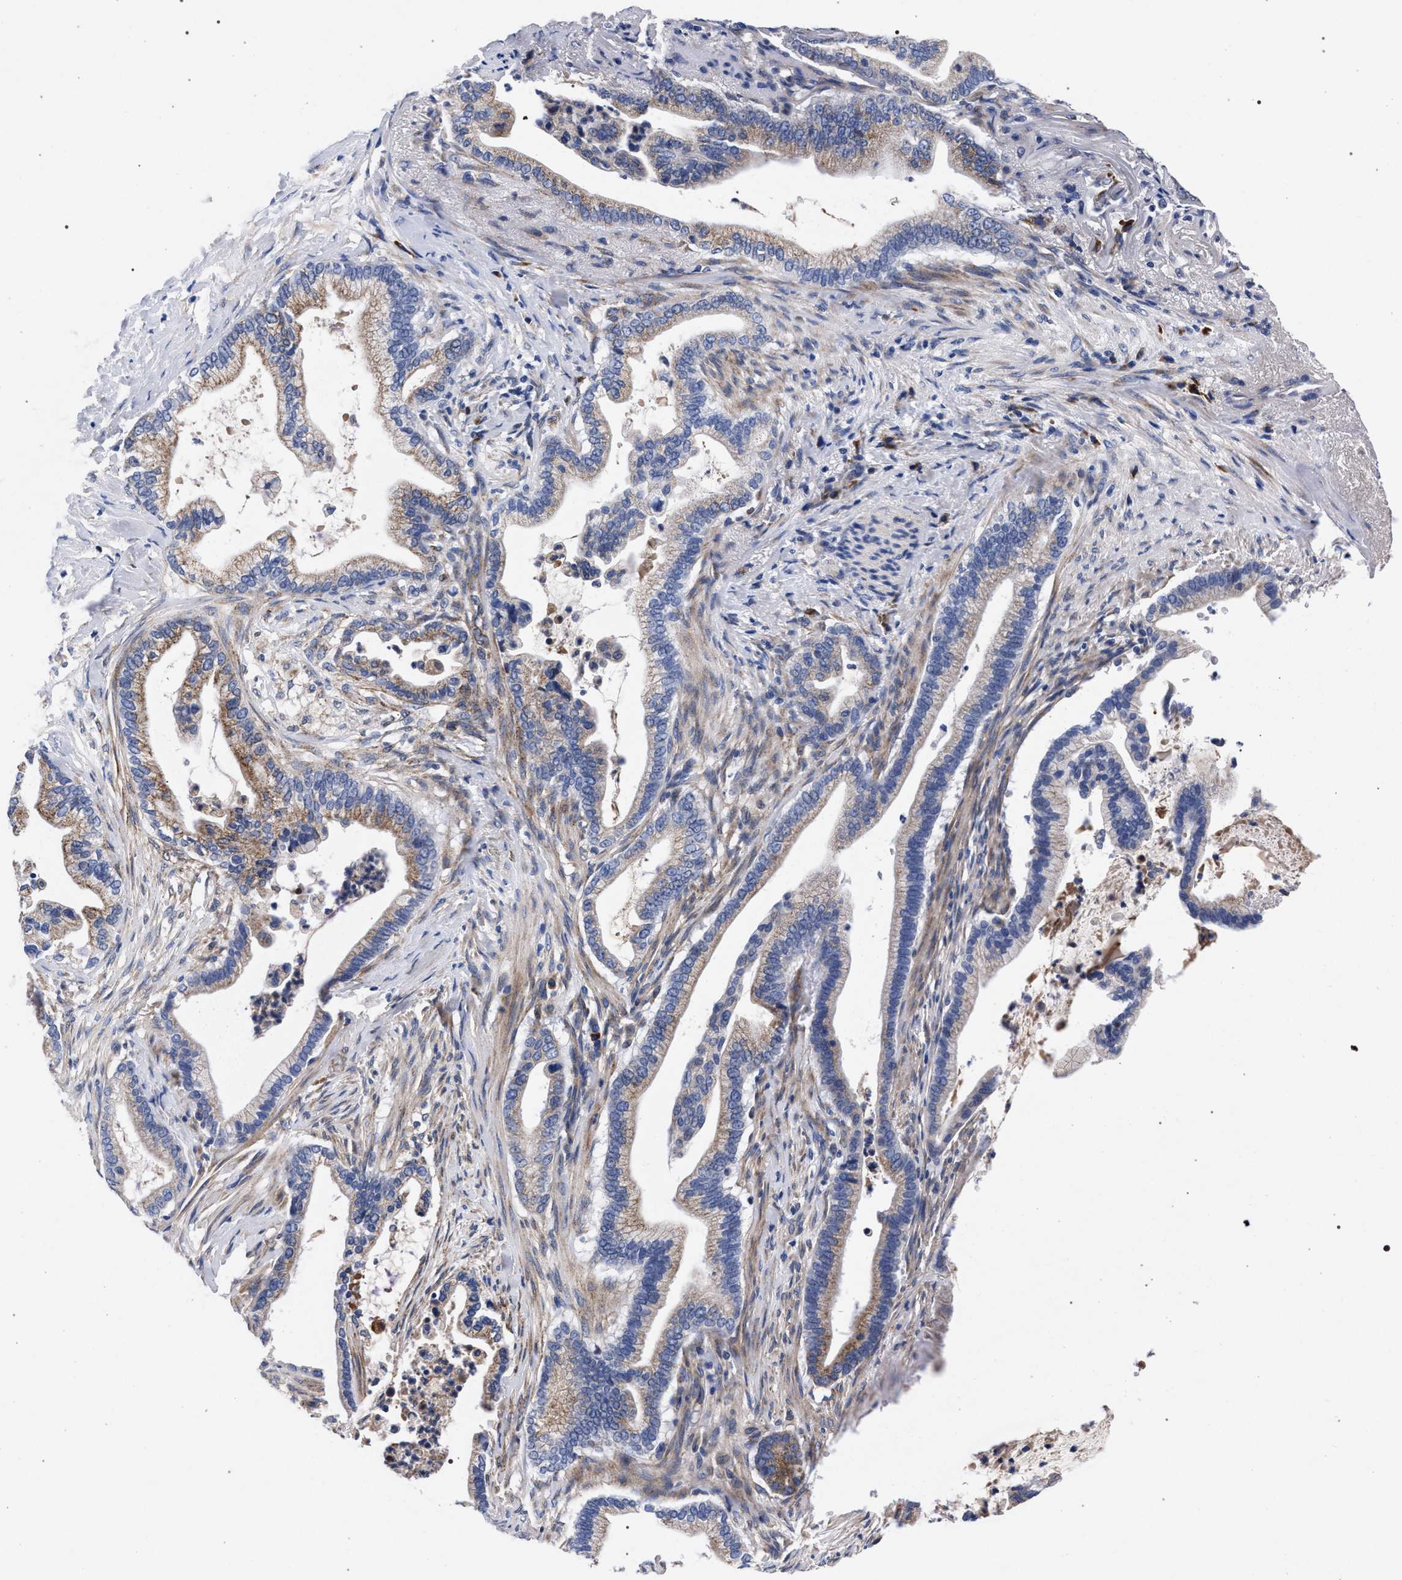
{"staining": {"intensity": "moderate", "quantity": "25%-75%", "location": "cytoplasmic/membranous"}, "tissue": "pancreatic cancer", "cell_type": "Tumor cells", "image_type": "cancer", "snomed": [{"axis": "morphology", "description": "Adenocarcinoma, NOS"}, {"axis": "topography", "description": "Pancreas"}], "caption": "Immunohistochemistry of pancreatic adenocarcinoma exhibits medium levels of moderate cytoplasmic/membranous positivity in approximately 25%-75% of tumor cells. The staining is performed using DAB brown chromogen to label protein expression. The nuclei are counter-stained blue using hematoxylin.", "gene": "ACOX1", "patient": {"sex": "male", "age": 69}}